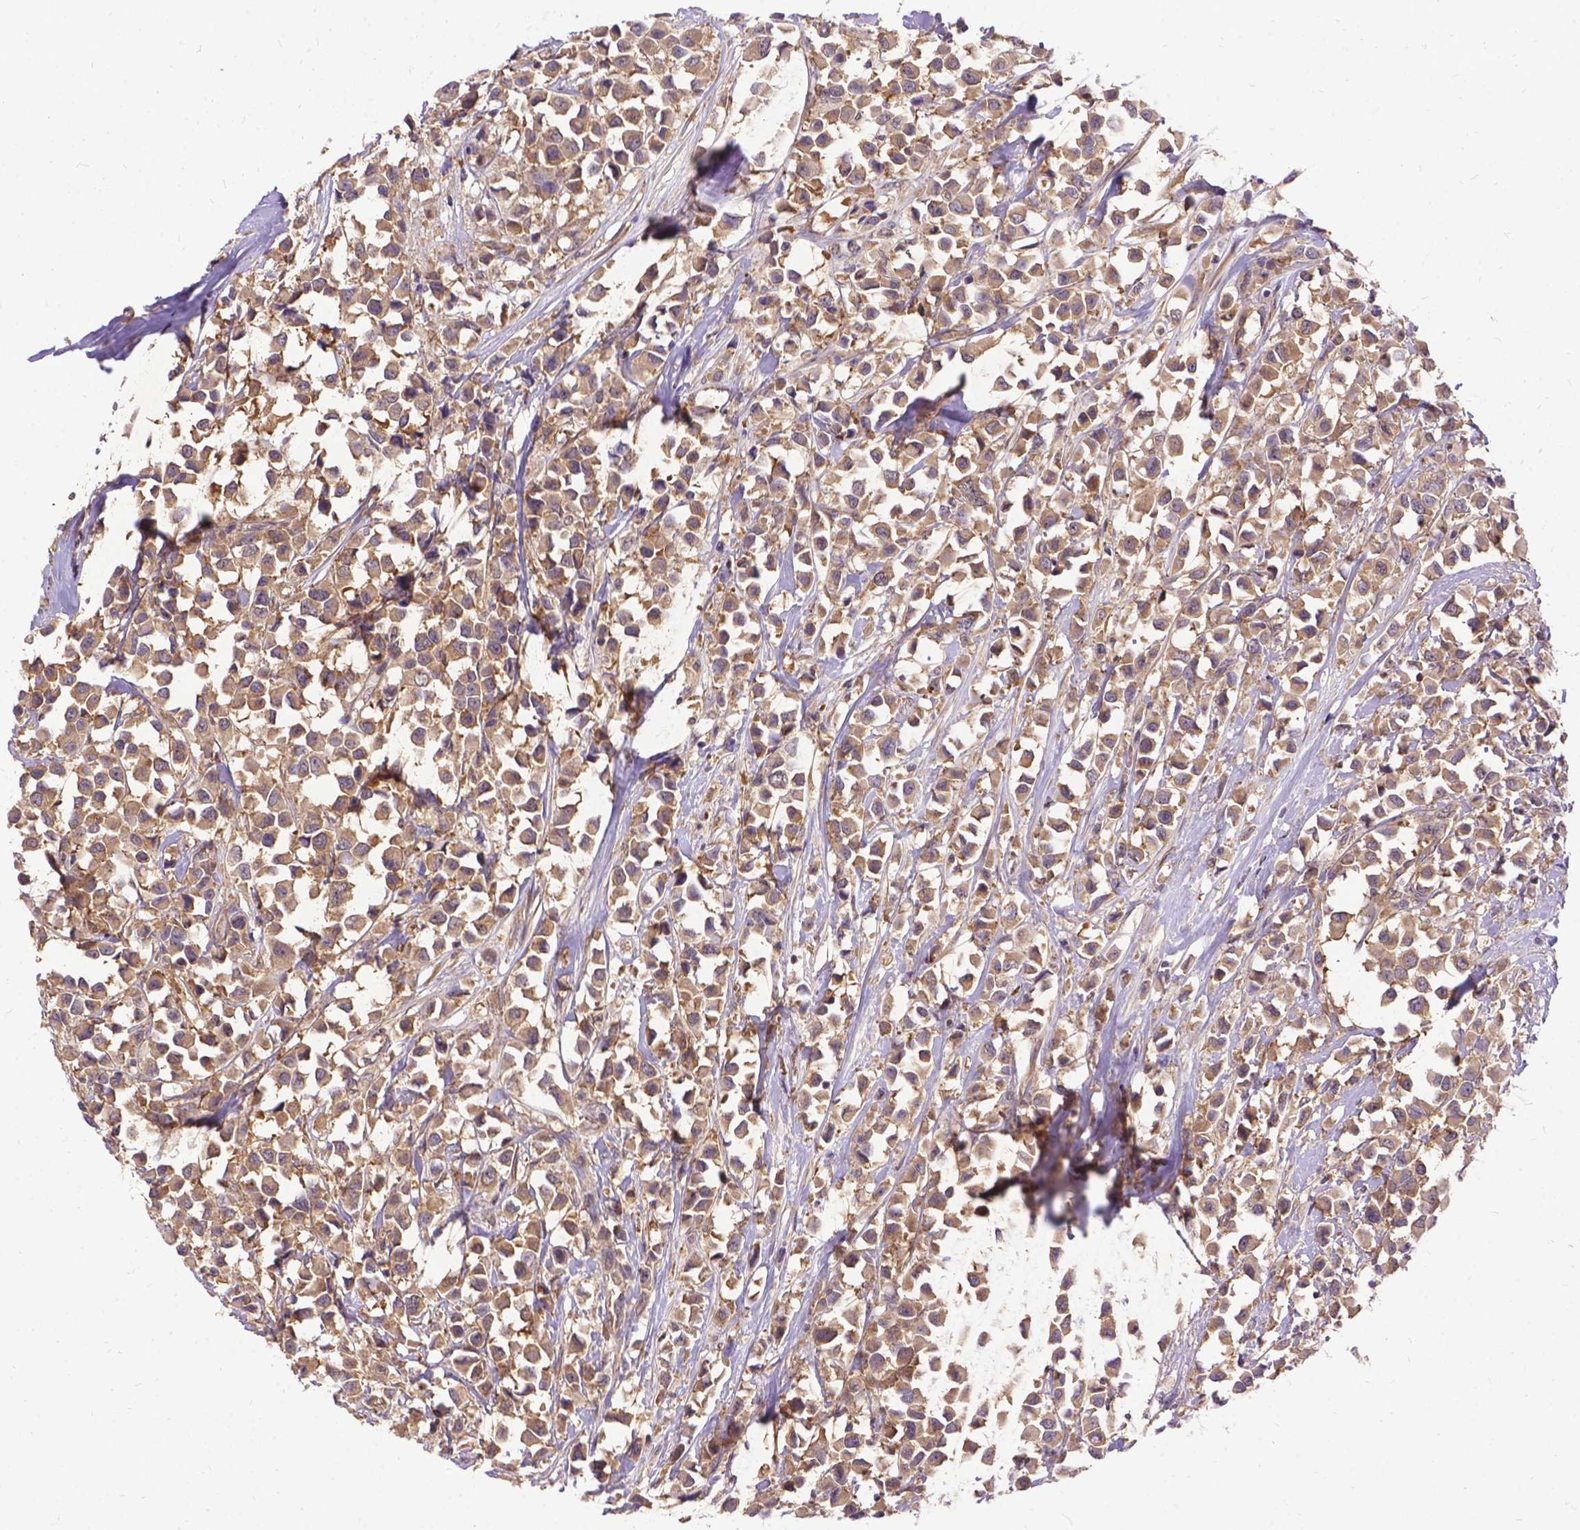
{"staining": {"intensity": "moderate", "quantity": ">75%", "location": "cytoplasmic/membranous"}, "tissue": "breast cancer", "cell_type": "Tumor cells", "image_type": "cancer", "snomed": [{"axis": "morphology", "description": "Duct carcinoma"}, {"axis": "topography", "description": "Breast"}], "caption": "The image displays a brown stain indicating the presence of a protein in the cytoplasmic/membranous of tumor cells in invasive ductal carcinoma (breast).", "gene": "DENND6A", "patient": {"sex": "female", "age": 61}}